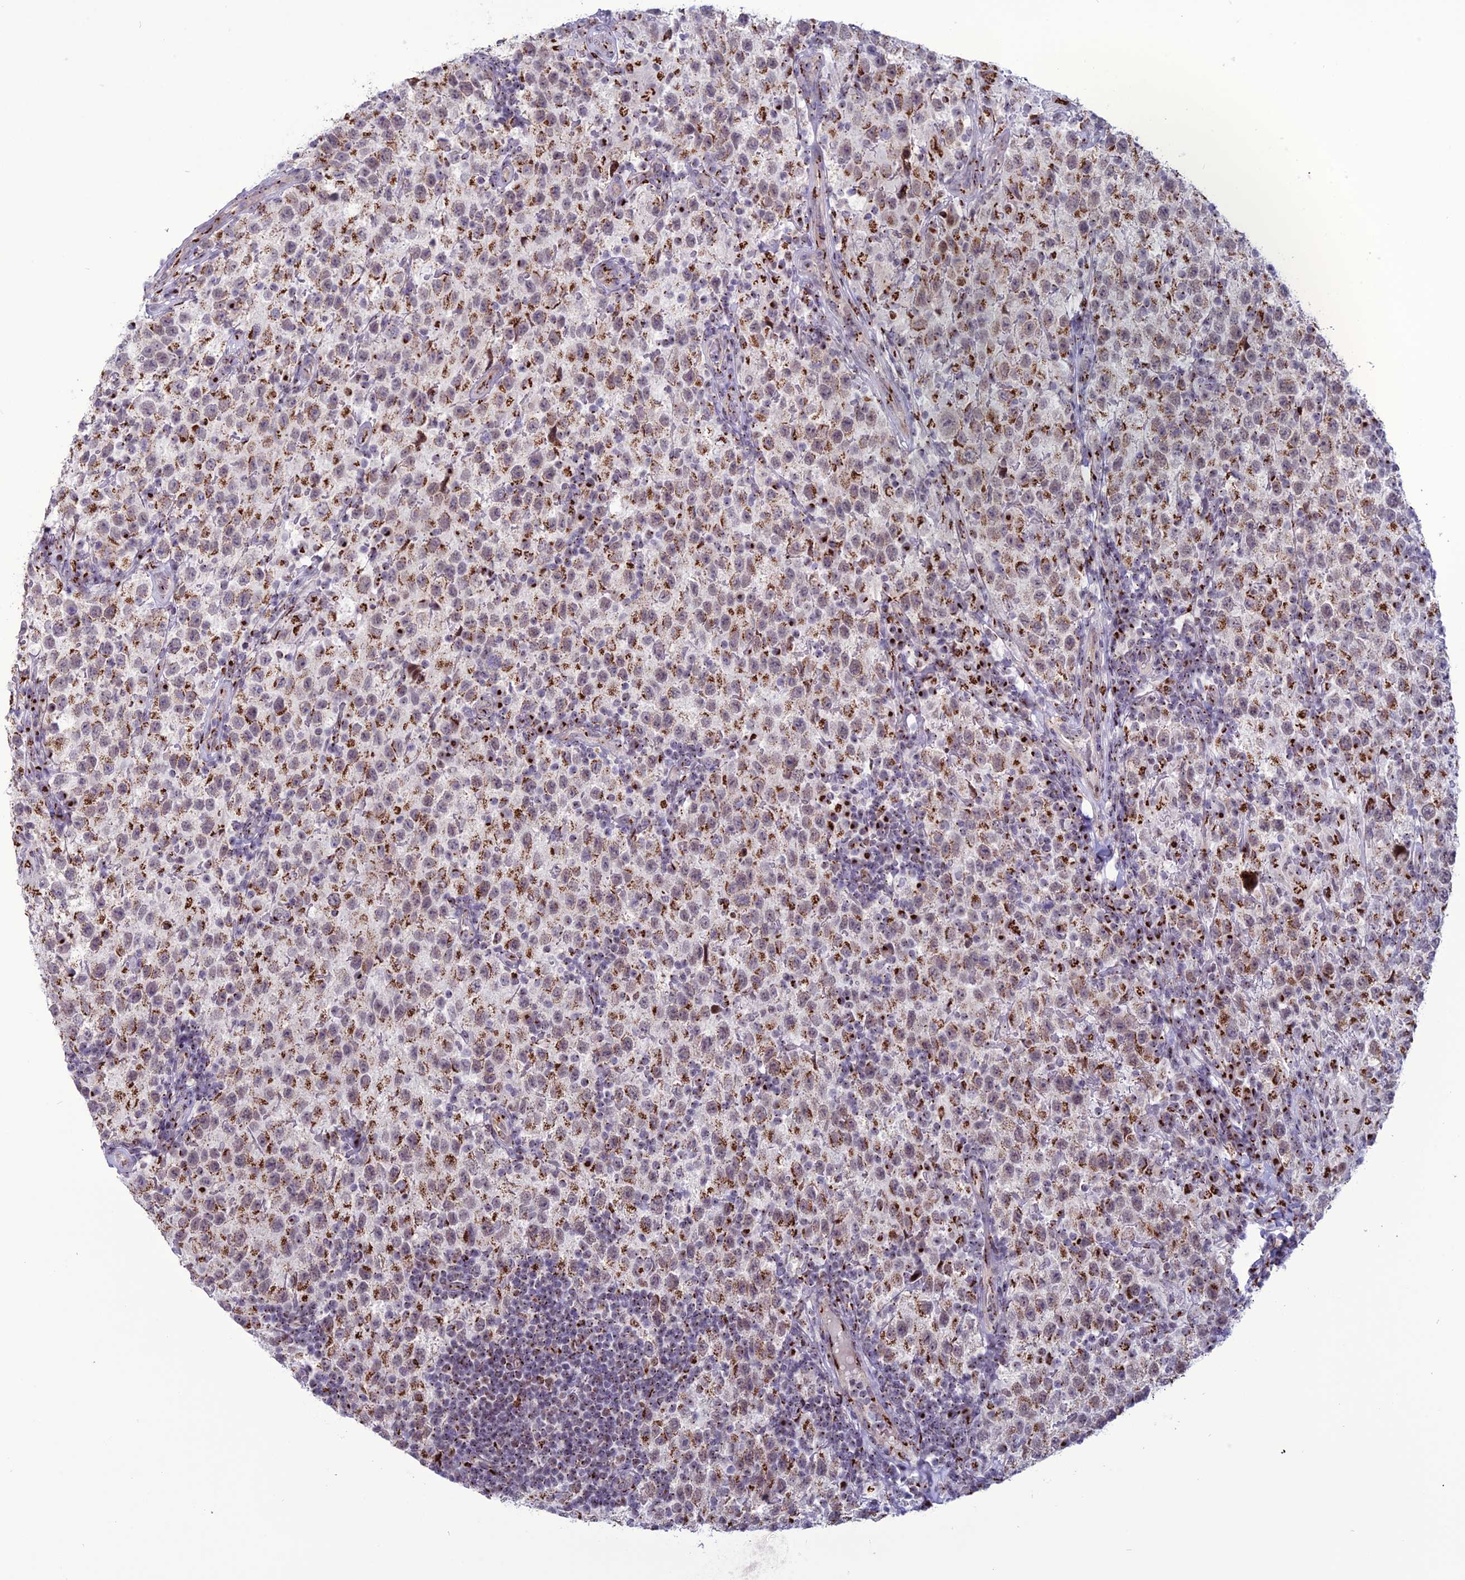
{"staining": {"intensity": "moderate", "quantity": ">75%", "location": "cytoplasmic/membranous"}, "tissue": "testis cancer", "cell_type": "Tumor cells", "image_type": "cancer", "snomed": [{"axis": "morphology", "description": "Seminoma, NOS"}, {"axis": "morphology", "description": "Carcinoma, Embryonal, NOS"}, {"axis": "topography", "description": "Testis"}], "caption": "The image demonstrates immunohistochemical staining of testis cancer. There is moderate cytoplasmic/membranous expression is appreciated in about >75% of tumor cells. (Stains: DAB (3,3'-diaminobenzidine) in brown, nuclei in blue, Microscopy: brightfield microscopy at high magnification).", "gene": "PLEKHA4", "patient": {"sex": "male", "age": 41}}